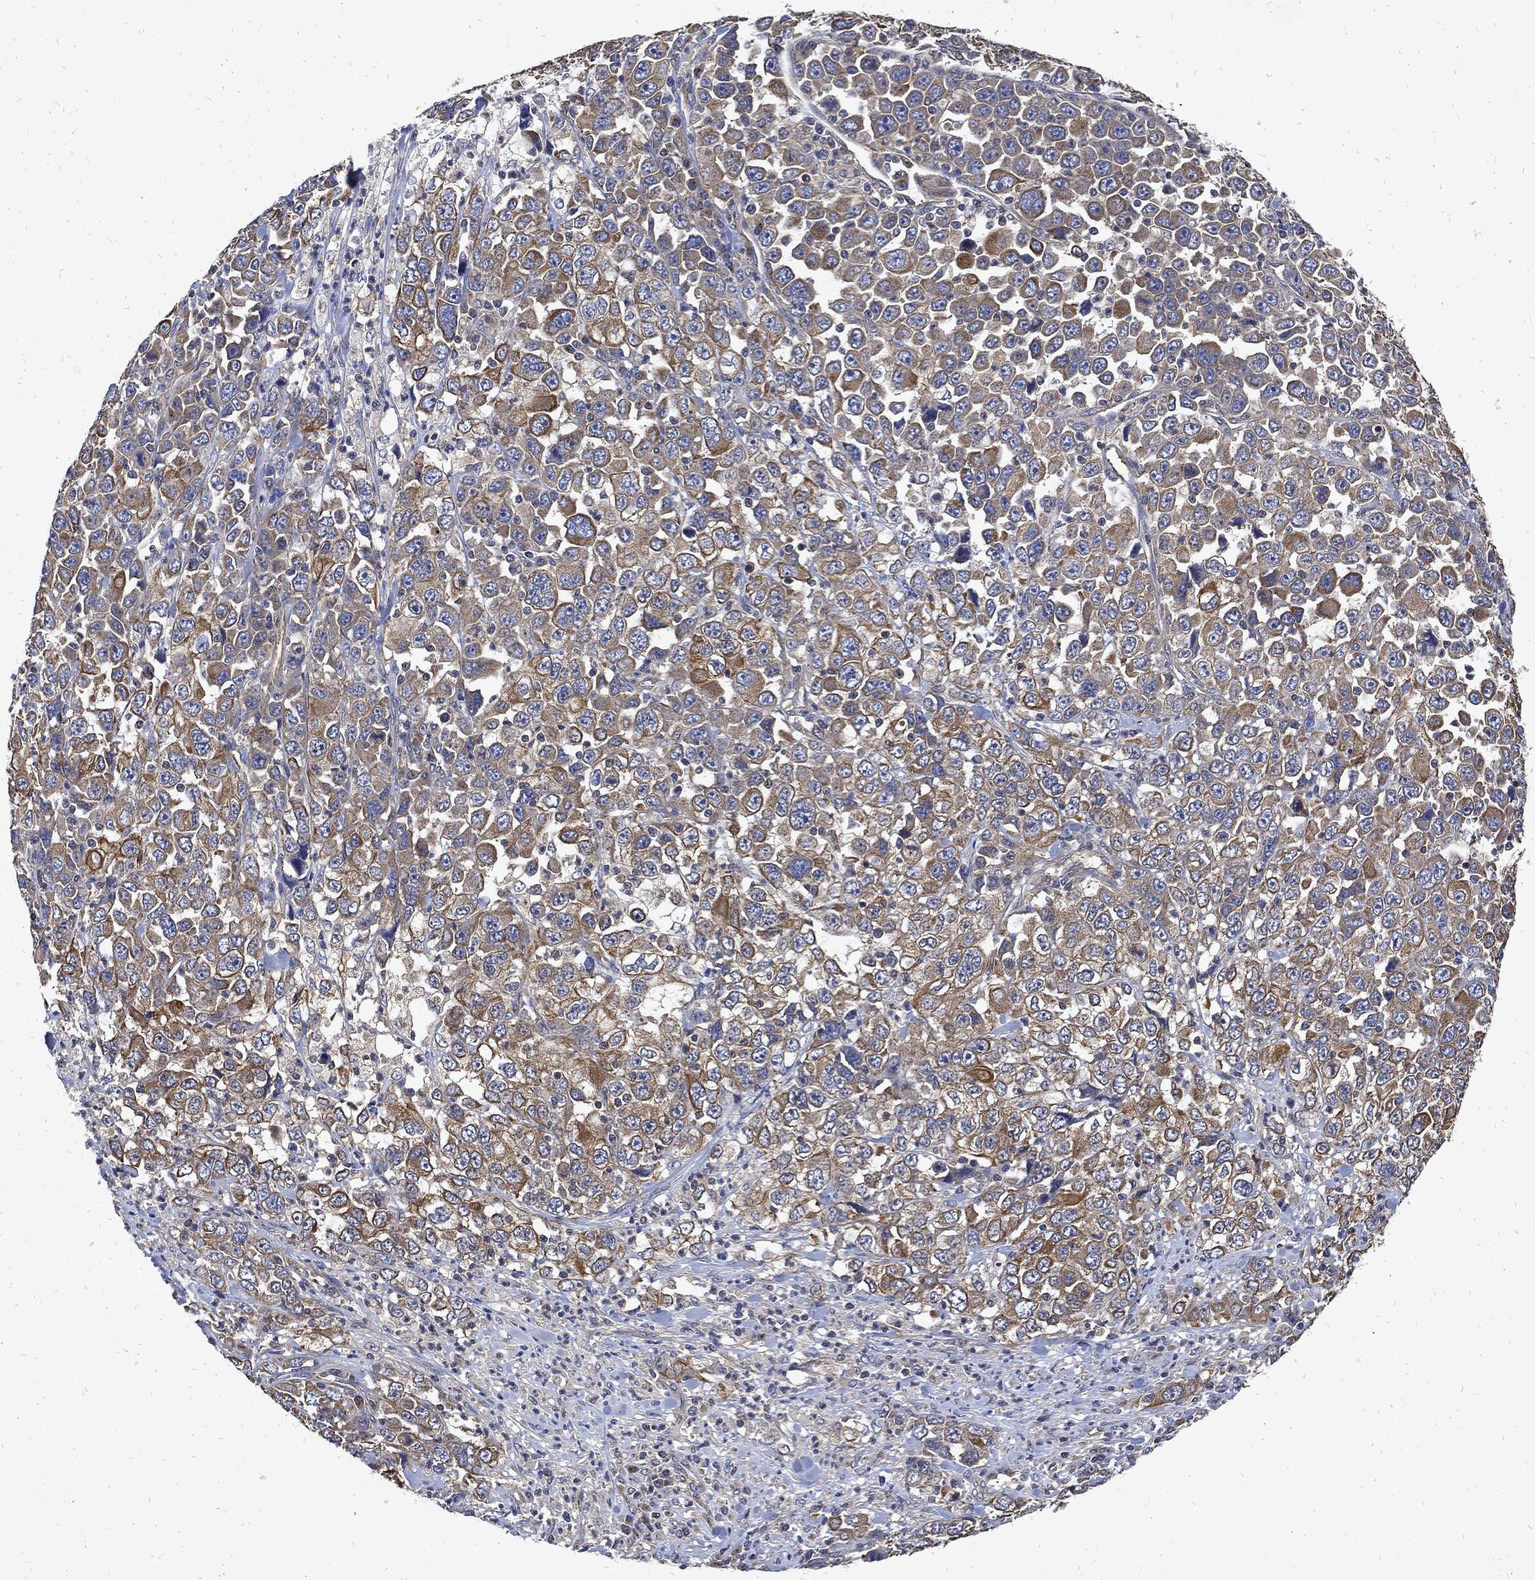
{"staining": {"intensity": "strong", "quantity": "<25%", "location": "cytoplasmic/membranous"}, "tissue": "stomach cancer", "cell_type": "Tumor cells", "image_type": "cancer", "snomed": [{"axis": "morphology", "description": "Normal tissue, NOS"}, {"axis": "morphology", "description": "Adenocarcinoma, NOS"}, {"axis": "topography", "description": "Stomach, upper"}, {"axis": "topography", "description": "Stomach"}], "caption": "Strong cytoplasmic/membranous protein expression is present in approximately <25% of tumor cells in stomach cancer (adenocarcinoma).", "gene": "DCTN1", "patient": {"sex": "male", "age": 59}}